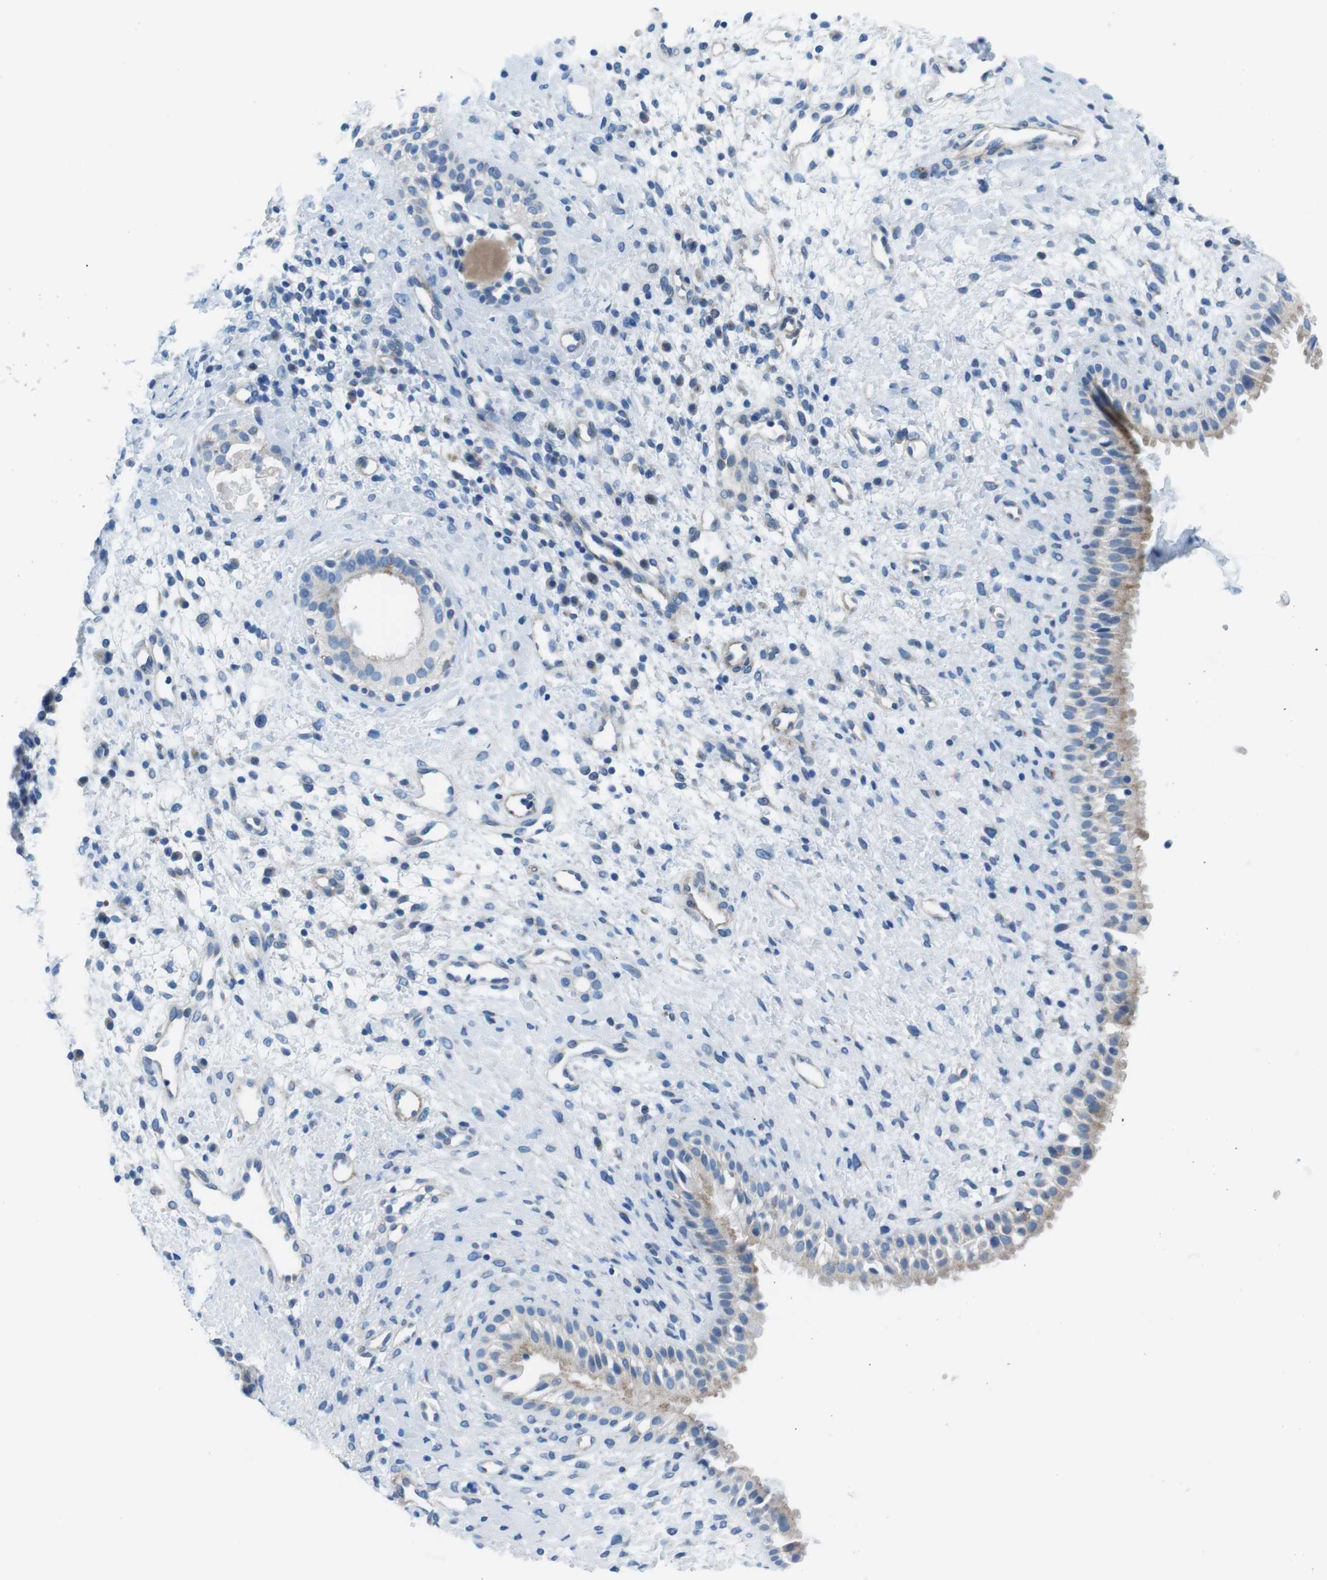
{"staining": {"intensity": "moderate", "quantity": "<25%", "location": "cytoplasmic/membranous"}, "tissue": "nasopharynx", "cell_type": "Respiratory epithelial cells", "image_type": "normal", "snomed": [{"axis": "morphology", "description": "Normal tissue, NOS"}, {"axis": "topography", "description": "Nasopharynx"}], "caption": "Respiratory epithelial cells reveal low levels of moderate cytoplasmic/membranous positivity in about <25% of cells in benign nasopharynx.", "gene": "MUC2", "patient": {"sex": "male", "age": 22}}